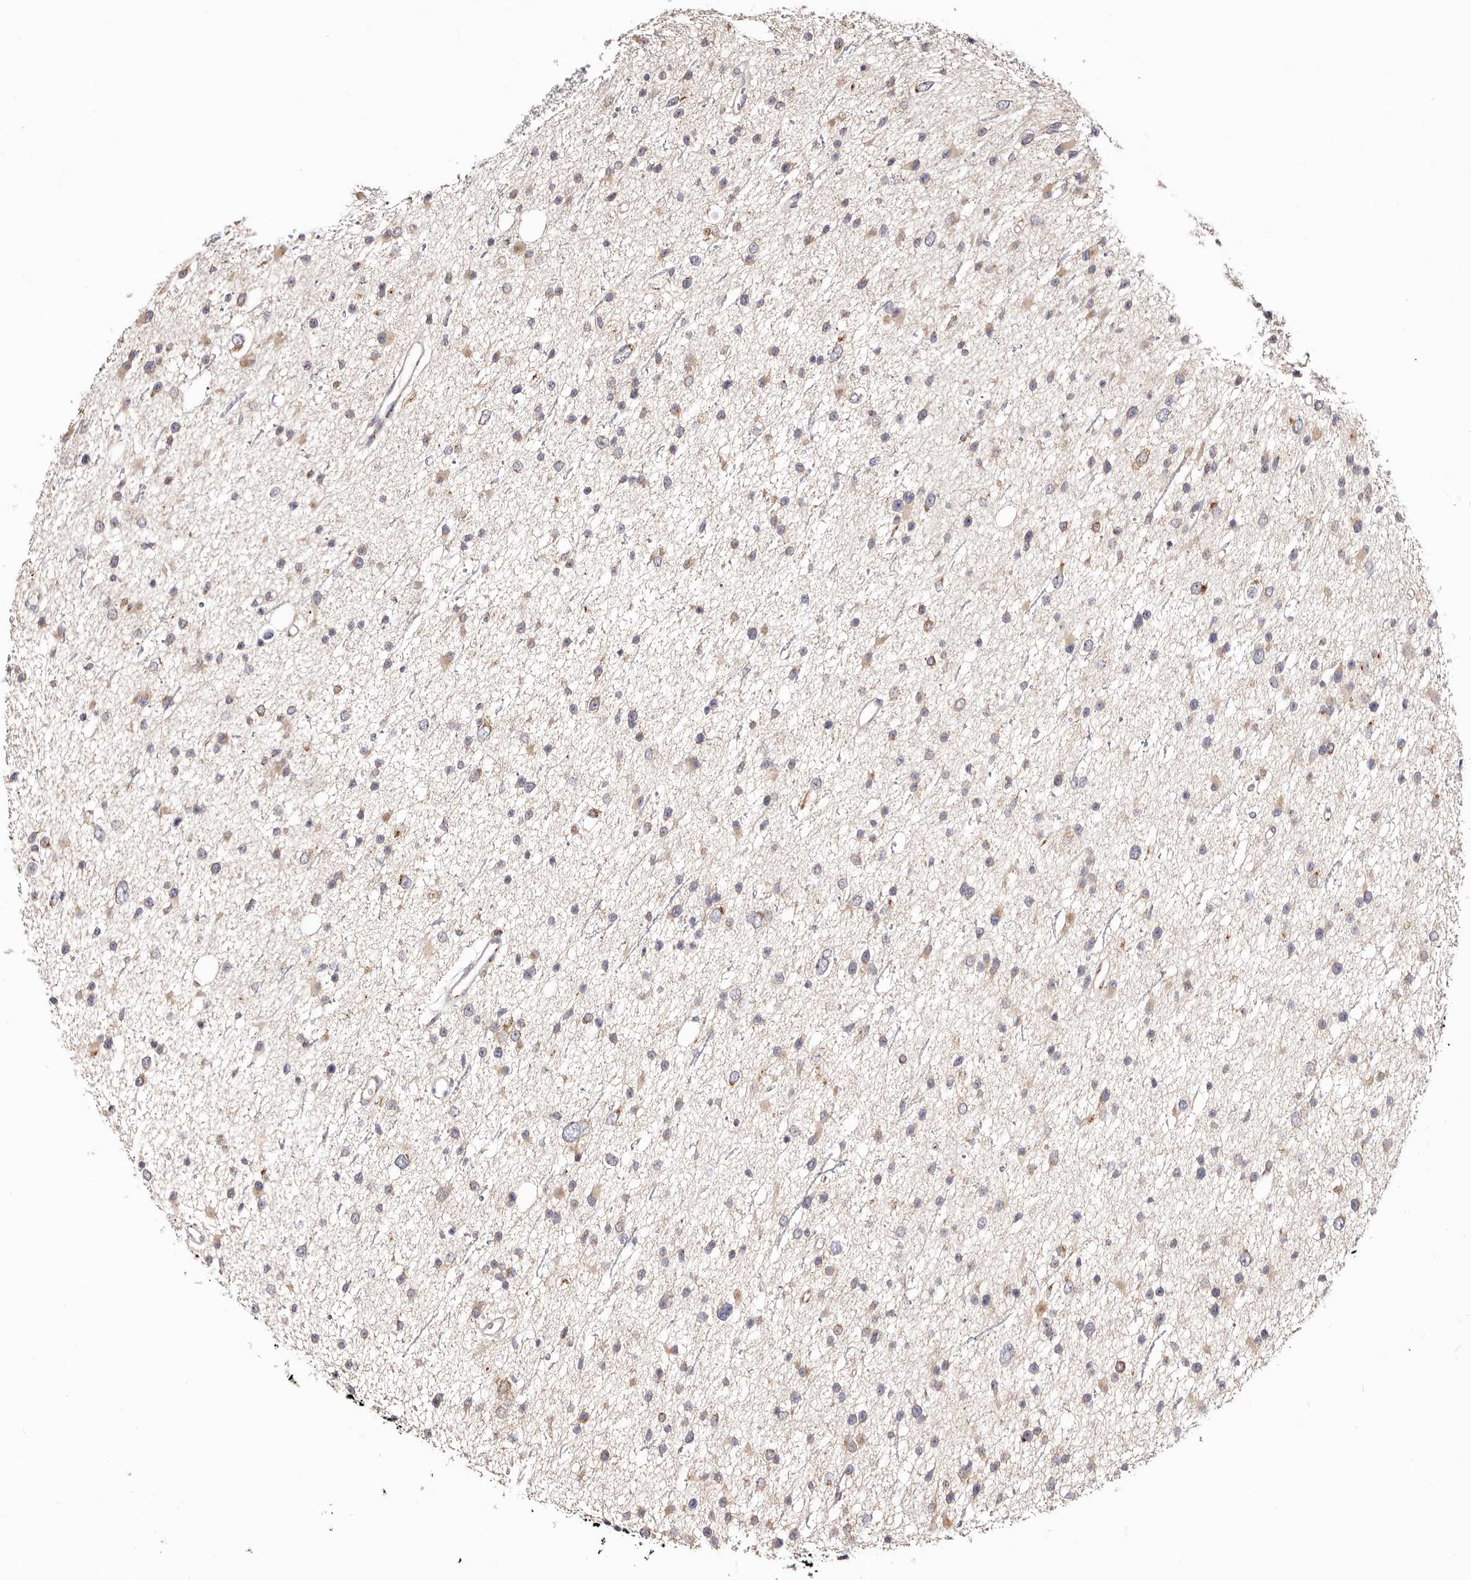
{"staining": {"intensity": "moderate", "quantity": "25%-75%", "location": "cytoplasmic/membranous"}, "tissue": "glioma", "cell_type": "Tumor cells", "image_type": "cancer", "snomed": [{"axis": "morphology", "description": "Glioma, malignant, Low grade"}, {"axis": "topography", "description": "Cerebral cortex"}], "caption": "DAB (3,3'-diaminobenzidine) immunohistochemical staining of human glioma shows moderate cytoplasmic/membranous protein staining in approximately 25%-75% of tumor cells.", "gene": "MAPK6", "patient": {"sex": "female", "age": 39}}